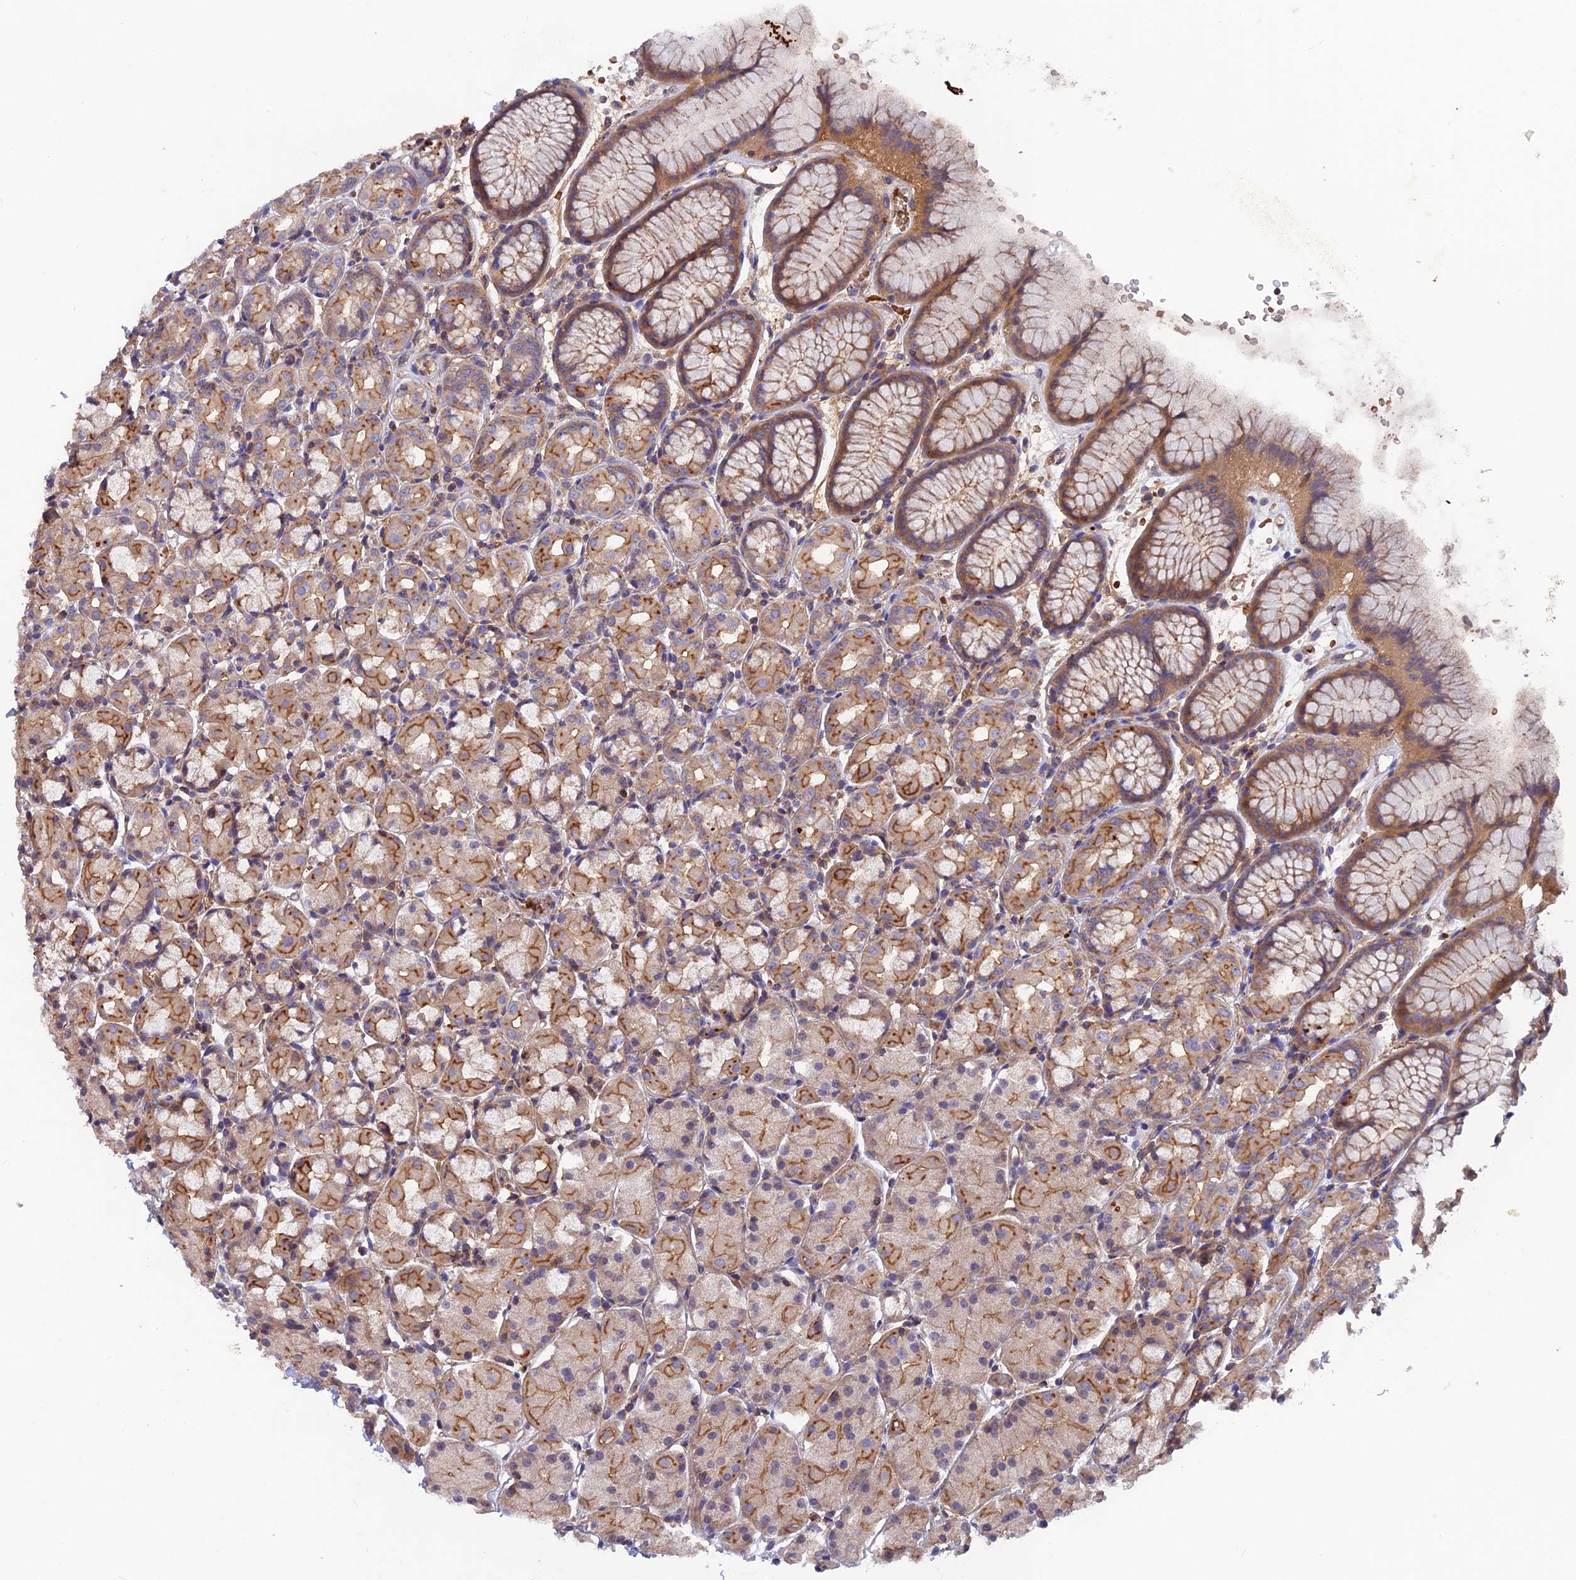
{"staining": {"intensity": "moderate", "quantity": "25%-75%", "location": "cytoplasmic/membranous"}, "tissue": "stomach", "cell_type": "Glandular cells", "image_type": "normal", "snomed": [{"axis": "morphology", "description": "Normal tissue, NOS"}, {"axis": "topography", "description": "Stomach, upper"}], "caption": "DAB (3,3'-diaminobenzidine) immunohistochemical staining of normal stomach reveals moderate cytoplasmic/membranous protein staining in about 25%-75% of glandular cells.", "gene": "CPNE7", "patient": {"sex": "male", "age": 47}}